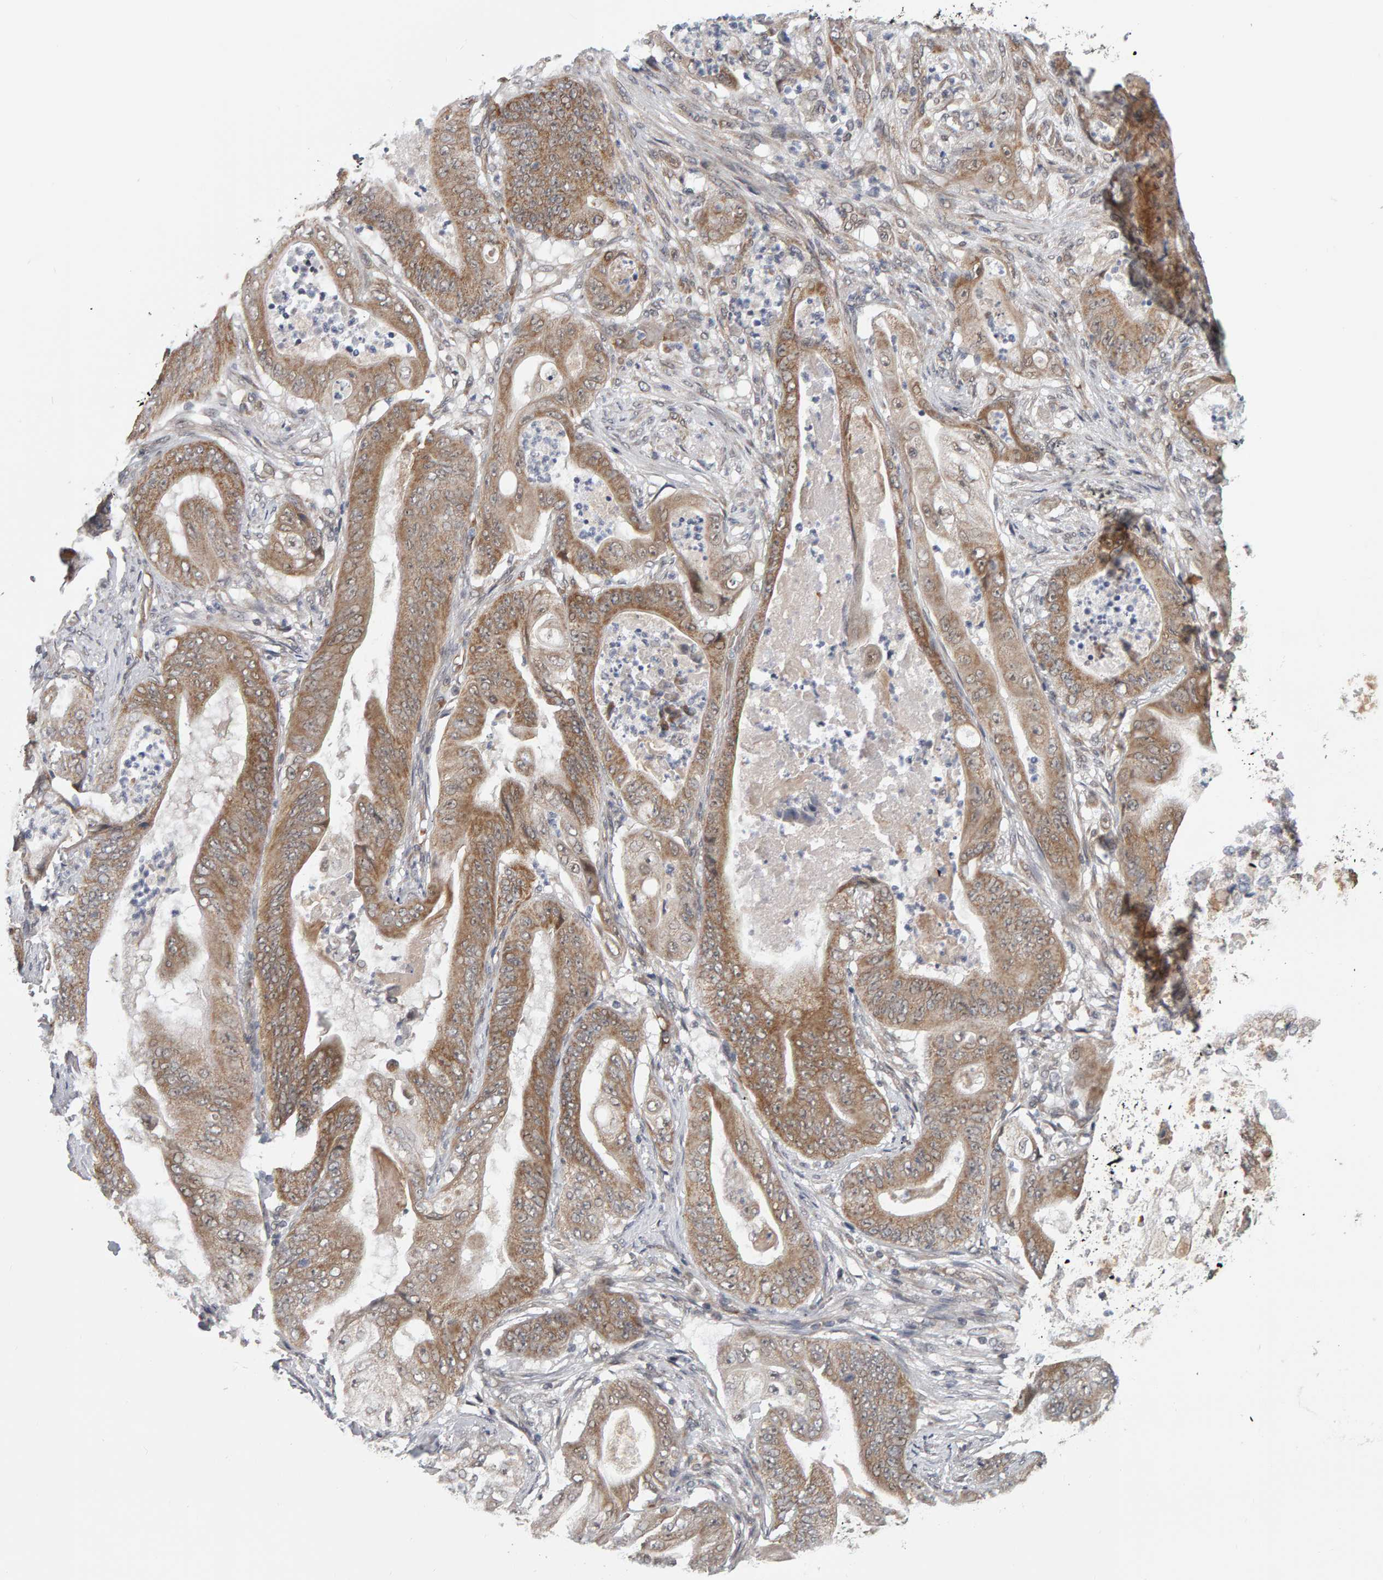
{"staining": {"intensity": "moderate", "quantity": ">75%", "location": "cytoplasmic/membranous"}, "tissue": "stomach cancer", "cell_type": "Tumor cells", "image_type": "cancer", "snomed": [{"axis": "morphology", "description": "Normal tissue, NOS"}, {"axis": "morphology", "description": "Adenocarcinoma, NOS"}, {"axis": "topography", "description": "Stomach"}], "caption": "Tumor cells reveal moderate cytoplasmic/membranous staining in approximately >75% of cells in stomach cancer (adenocarcinoma).", "gene": "DAP3", "patient": {"sex": "male", "age": 62}}